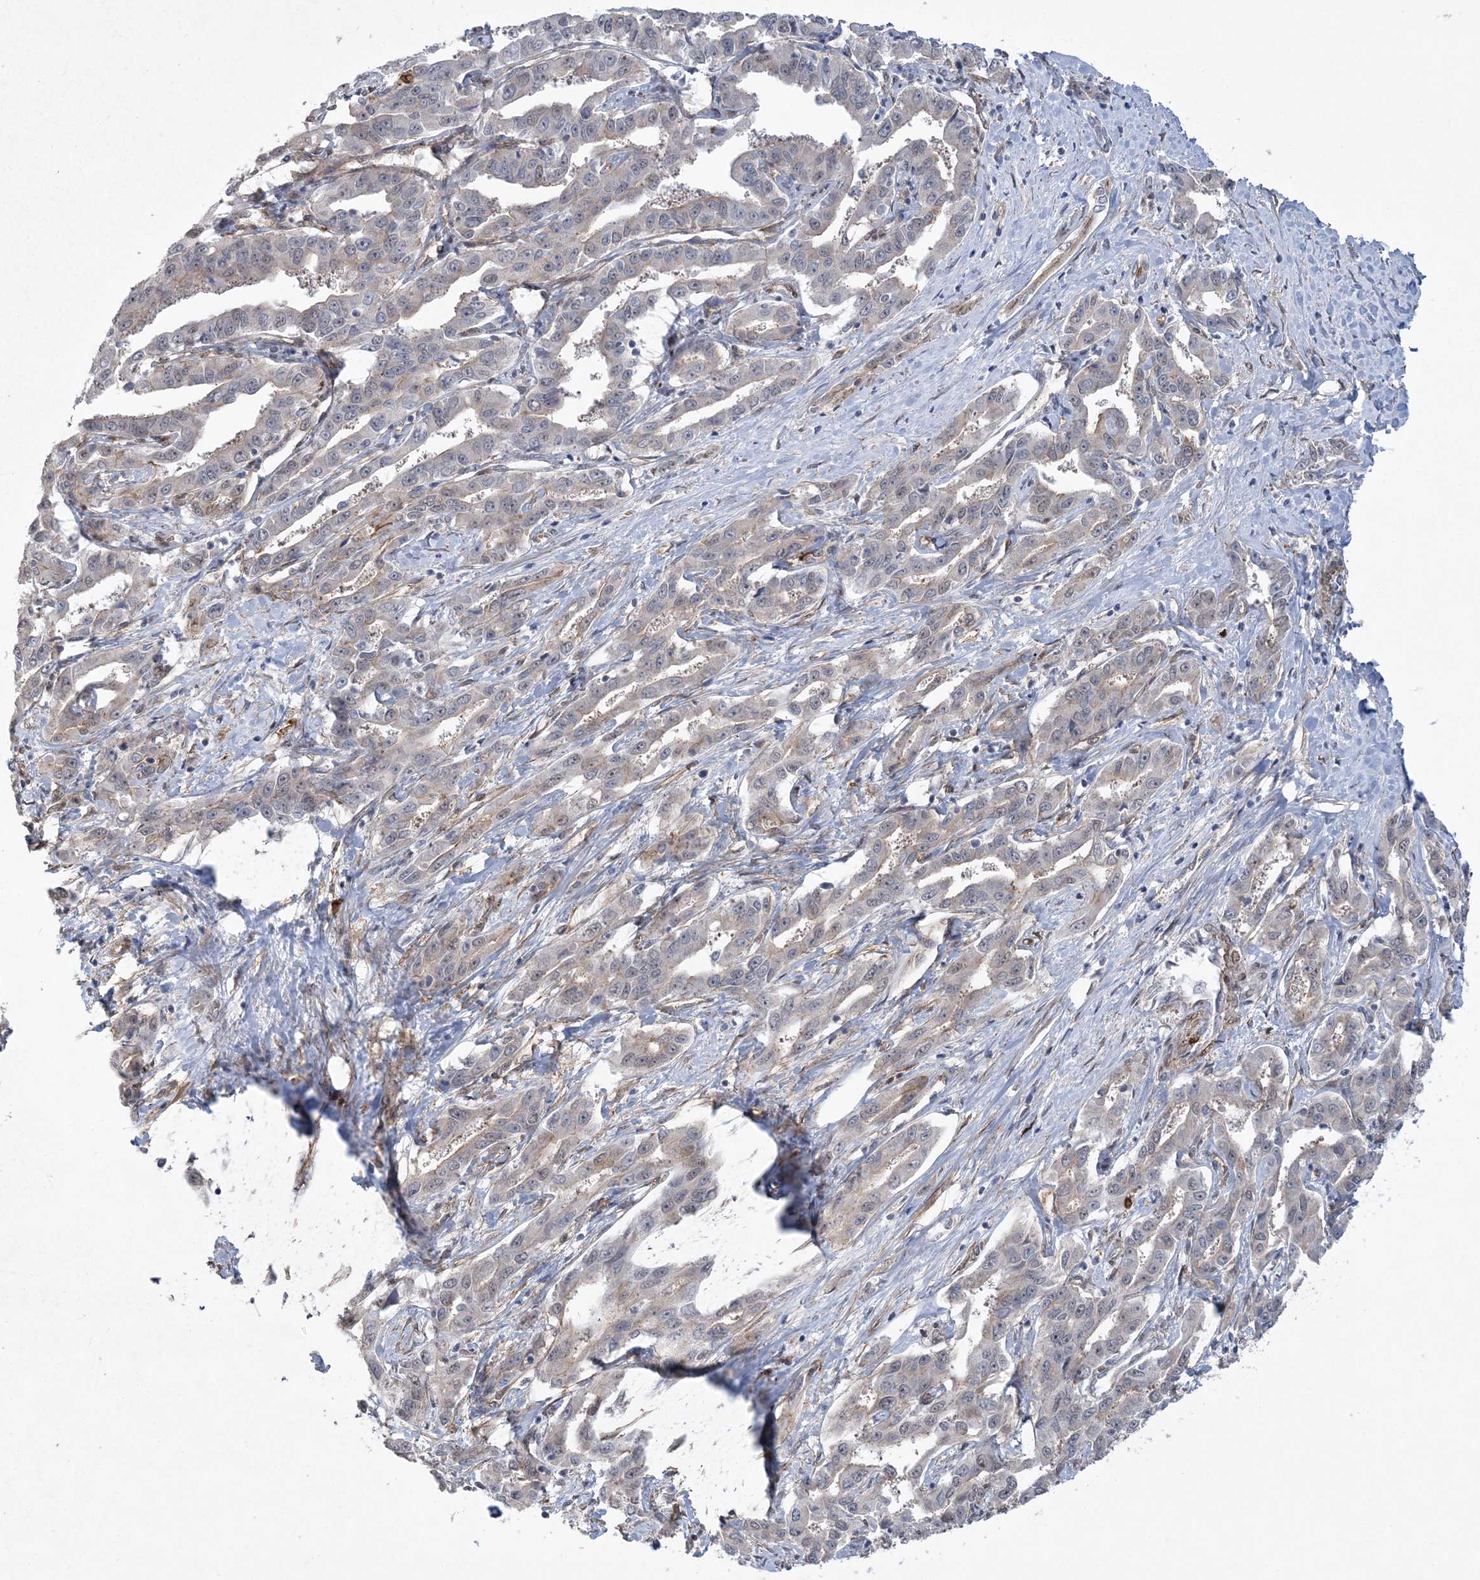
{"staining": {"intensity": "negative", "quantity": "none", "location": "none"}, "tissue": "liver cancer", "cell_type": "Tumor cells", "image_type": "cancer", "snomed": [{"axis": "morphology", "description": "Cholangiocarcinoma"}, {"axis": "topography", "description": "Liver"}], "caption": "An immunohistochemistry (IHC) micrograph of liver cholangiocarcinoma is shown. There is no staining in tumor cells of liver cholangiocarcinoma.", "gene": "RAI14", "patient": {"sex": "male", "age": 59}}